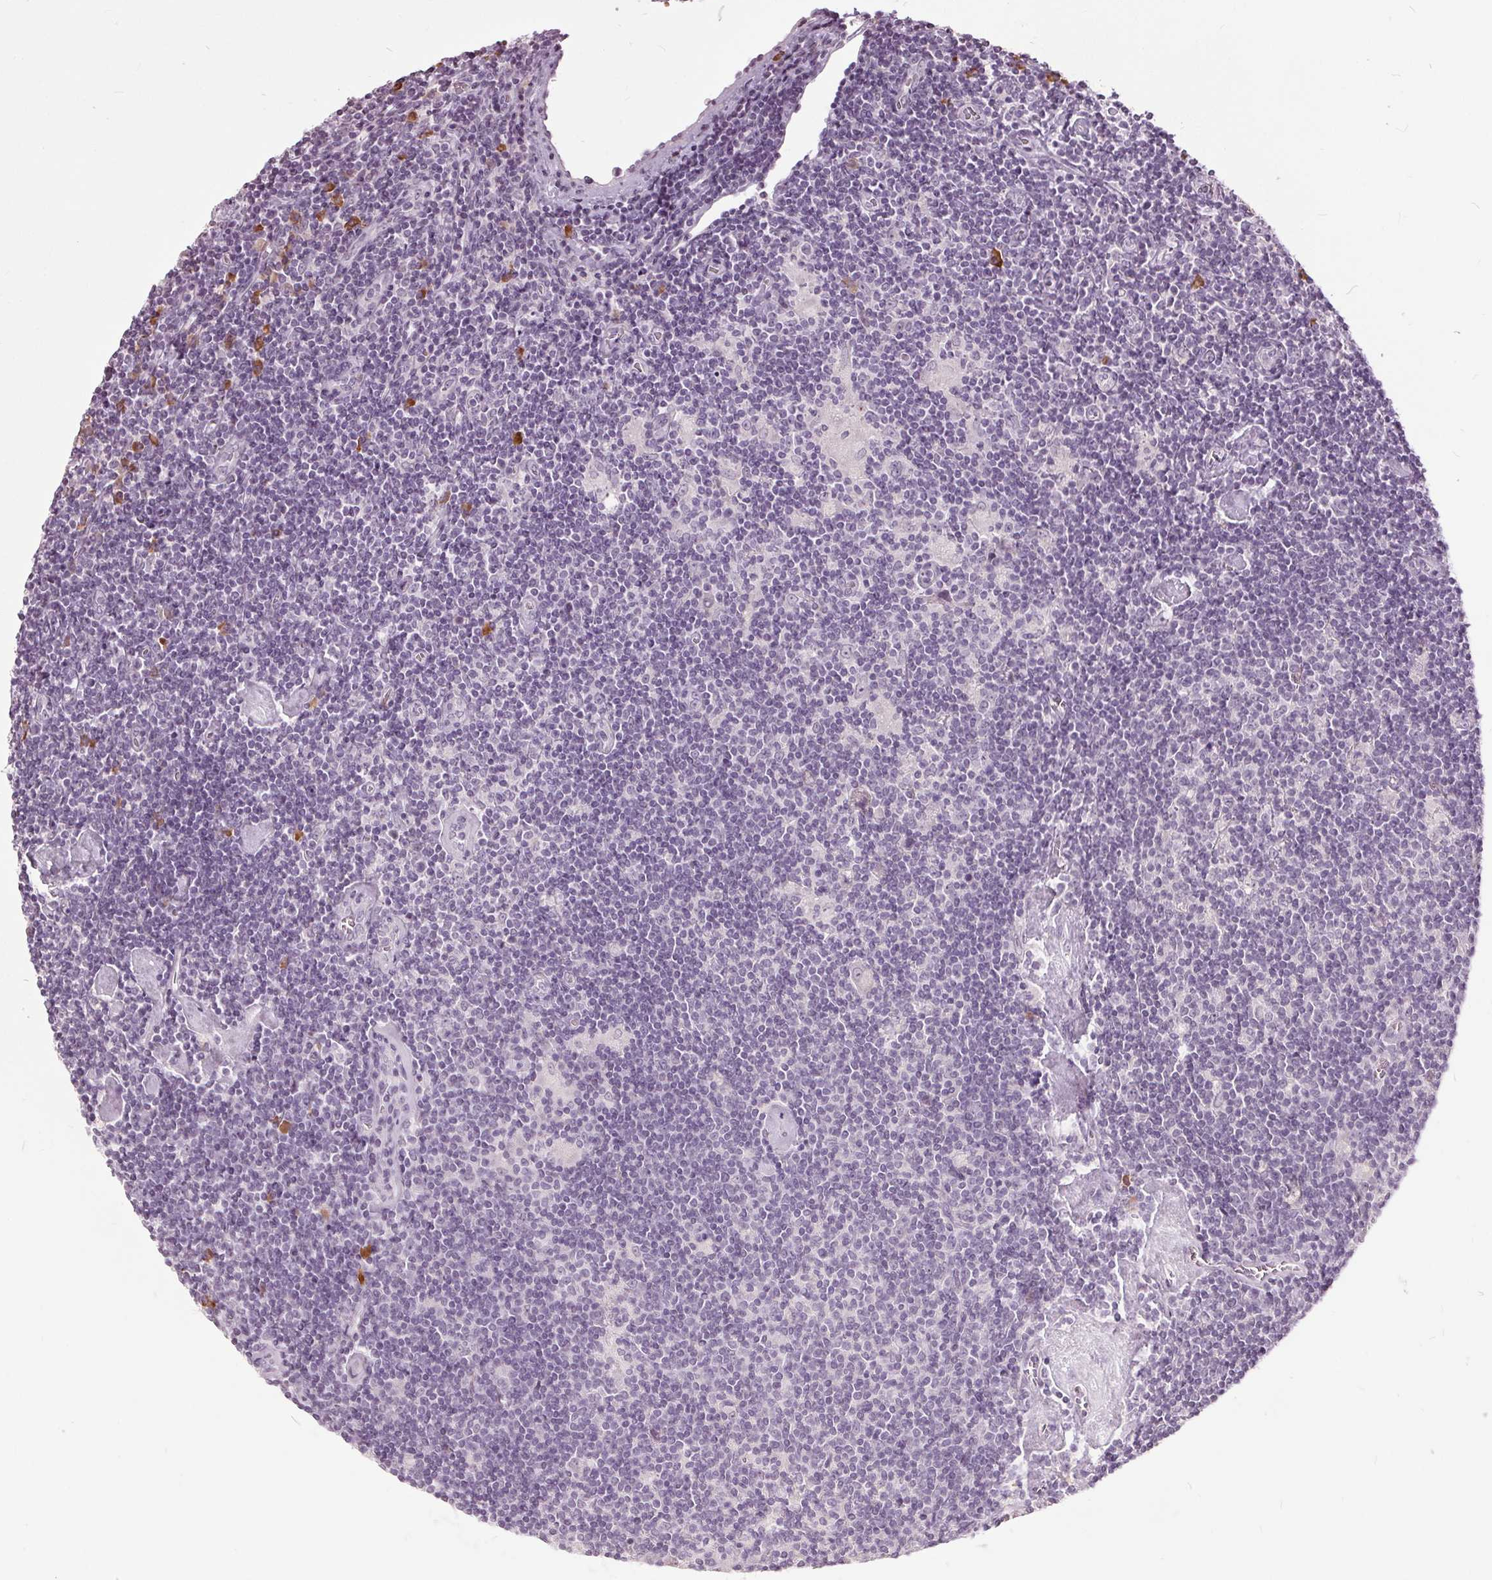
{"staining": {"intensity": "negative", "quantity": "none", "location": "none"}, "tissue": "lymphoma", "cell_type": "Tumor cells", "image_type": "cancer", "snomed": [{"axis": "morphology", "description": "Hodgkin's disease, NOS"}, {"axis": "topography", "description": "Lymph node"}], "caption": "A high-resolution histopathology image shows immunohistochemistry staining of lymphoma, which displays no significant staining in tumor cells.", "gene": "CXCL16", "patient": {"sex": "male", "age": 40}}